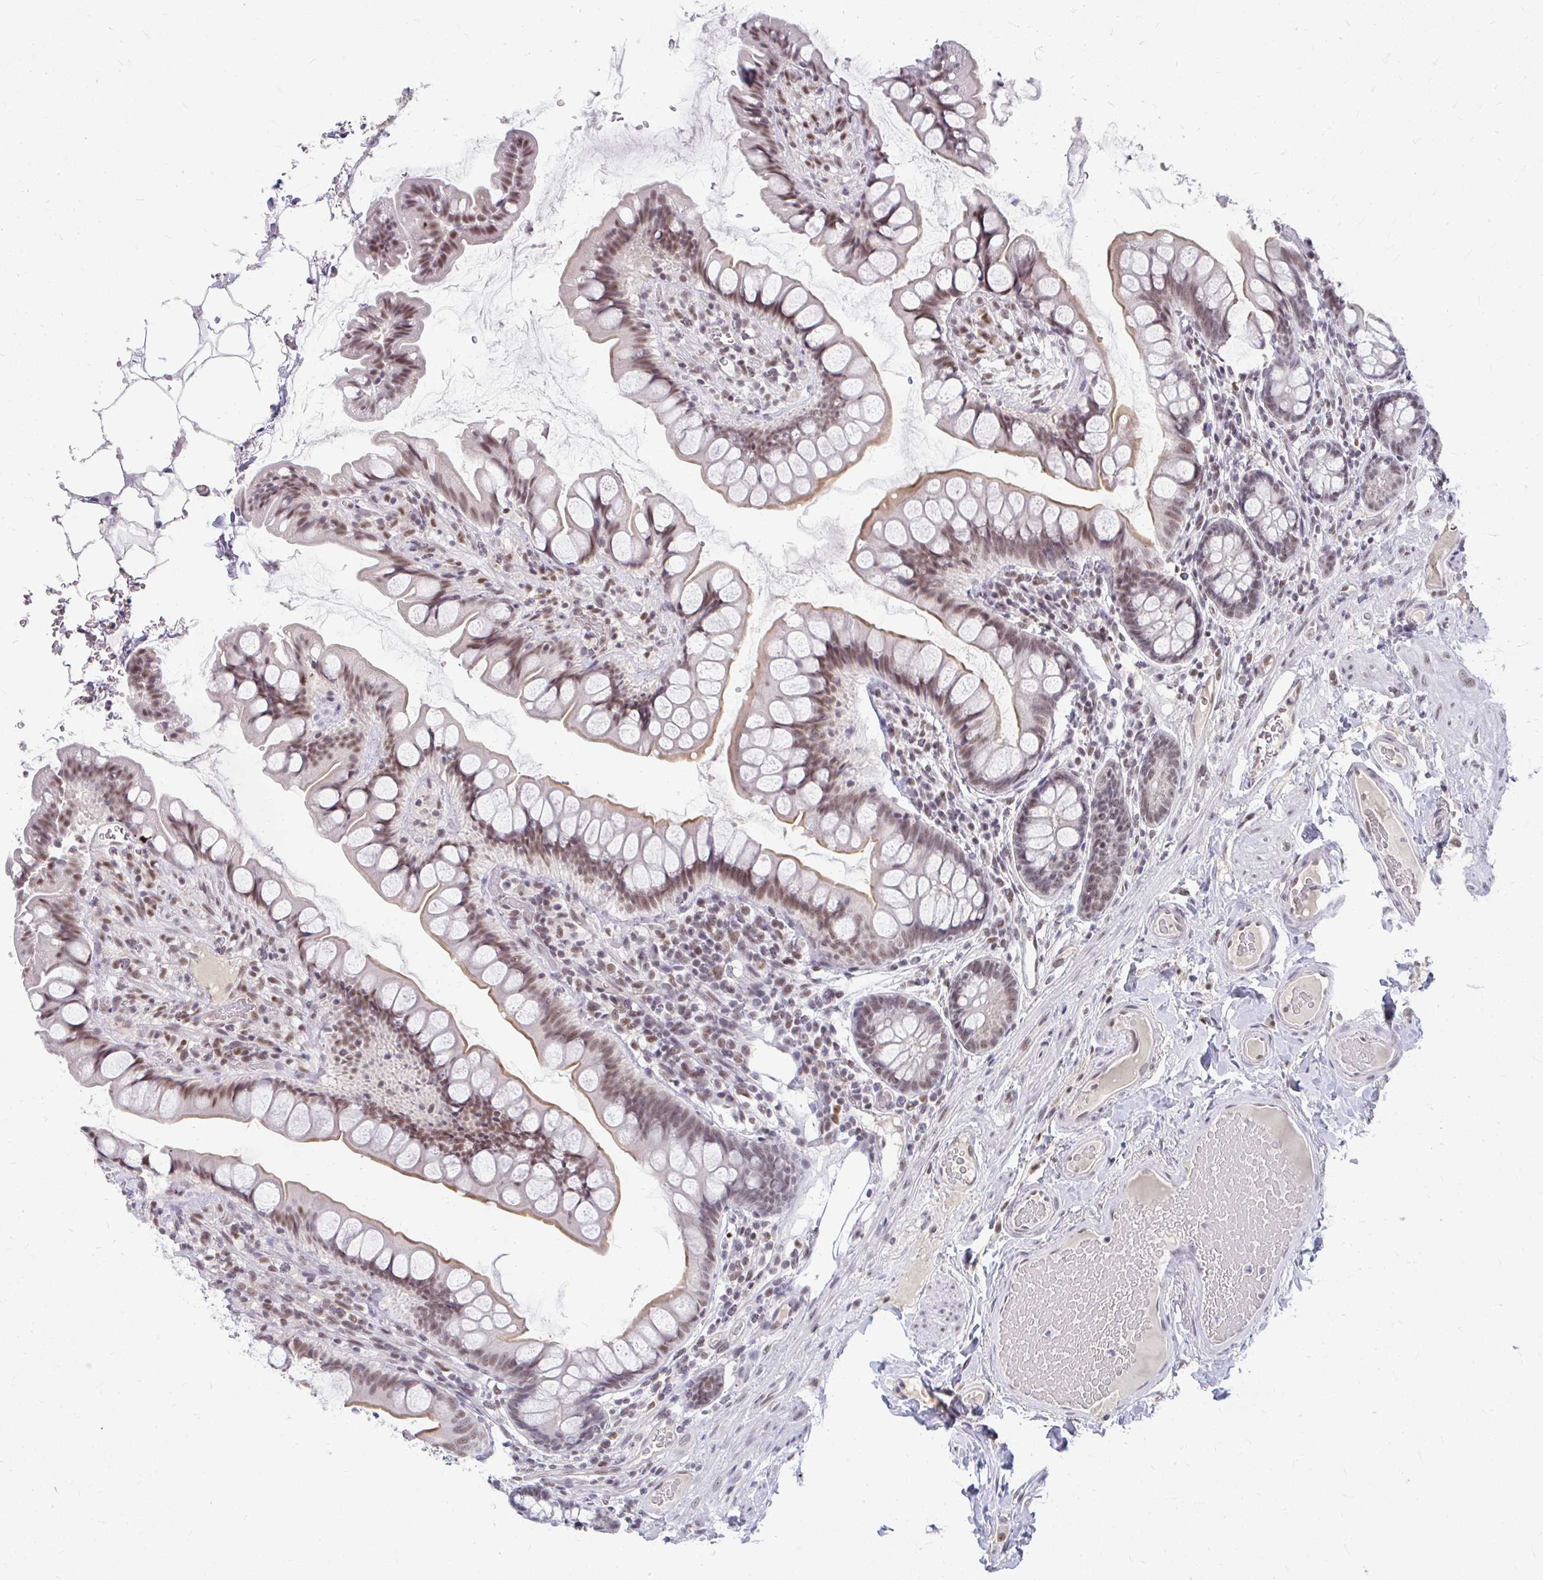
{"staining": {"intensity": "moderate", "quantity": ">75%", "location": "cytoplasmic/membranous,nuclear"}, "tissue": "small intestine", "cell_type": "Glandular cells", "image_type": "normal", "snomed": [{"axis": "morphology", "description": "Normal tissue, NOS"}, {"axis": "topography", "description": "Small intestine"}], "caption": "Immunohistochemistry staining of unremarkable small intestine, which reveals medium levels of moderate cytoplasmic/membranous,nuclear expression in about >75% of glandular cells indicating moderate cytoplasmic/membranous,nuclear protein expression. The staining was performed using DAB (brown) for protein detection and nuclei were counterstained in hematoxylin (blue).", "gene": "GTF2H1", "patient": {"sex": "male", "age": 70}}